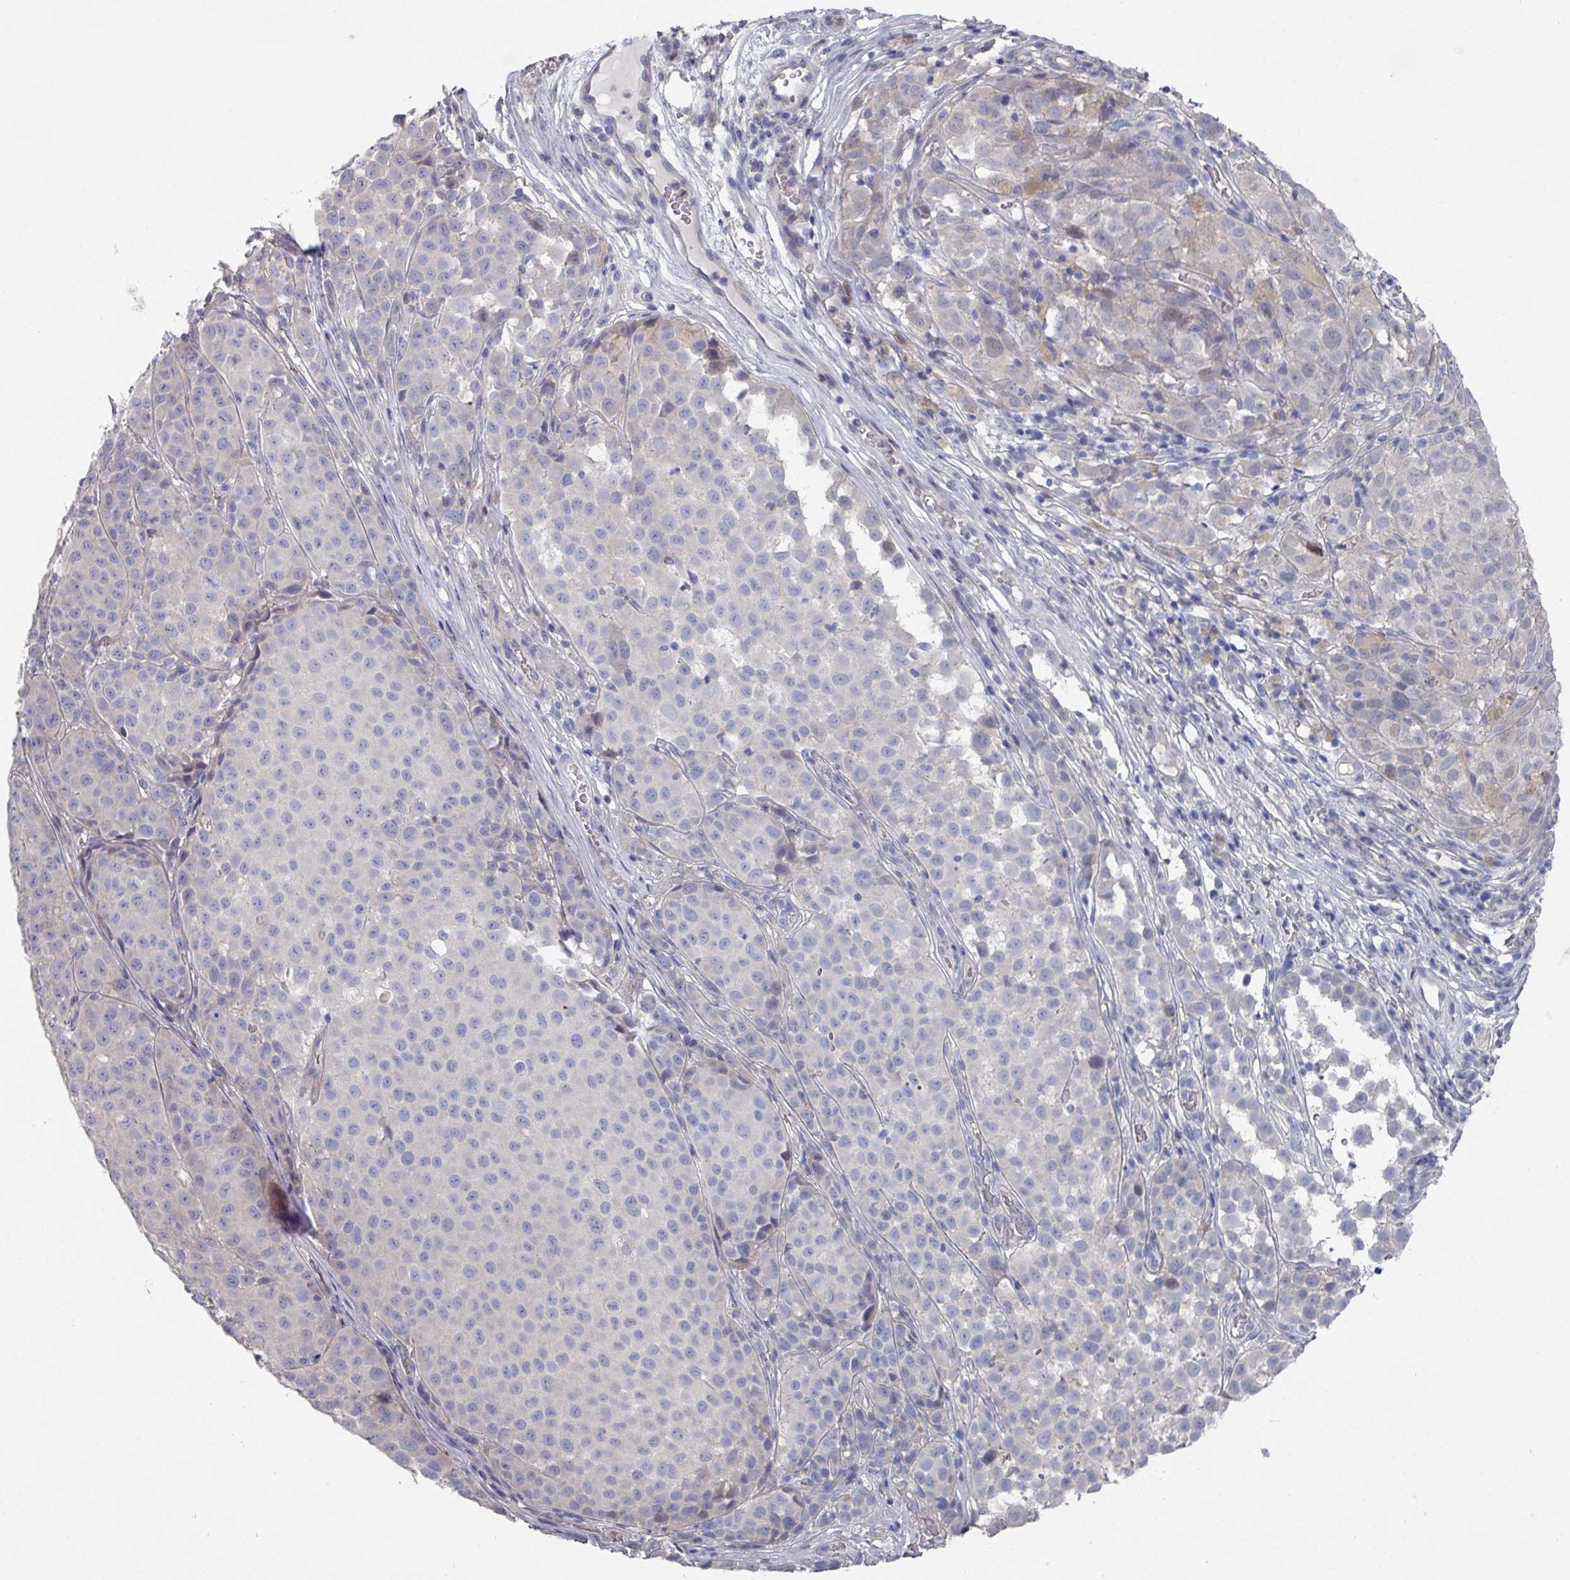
{"staining": {"intensity": "negative", "quantity": "none", "location": "none"}, "tissue": "melanoma", "cell_type": "Tumor cells", "image_type": "cancer", "snomed": [{"axis": "morphology", "description": "Malignant melanoma, NOS"}, {"axis": "topography", "description": "Skin"}], "caption": "Protein analysis of malignant melanoma displays no significant positivity in tumor cells.", "gene": "EFL1", "patient": {"sex": "male", "age": 64}}